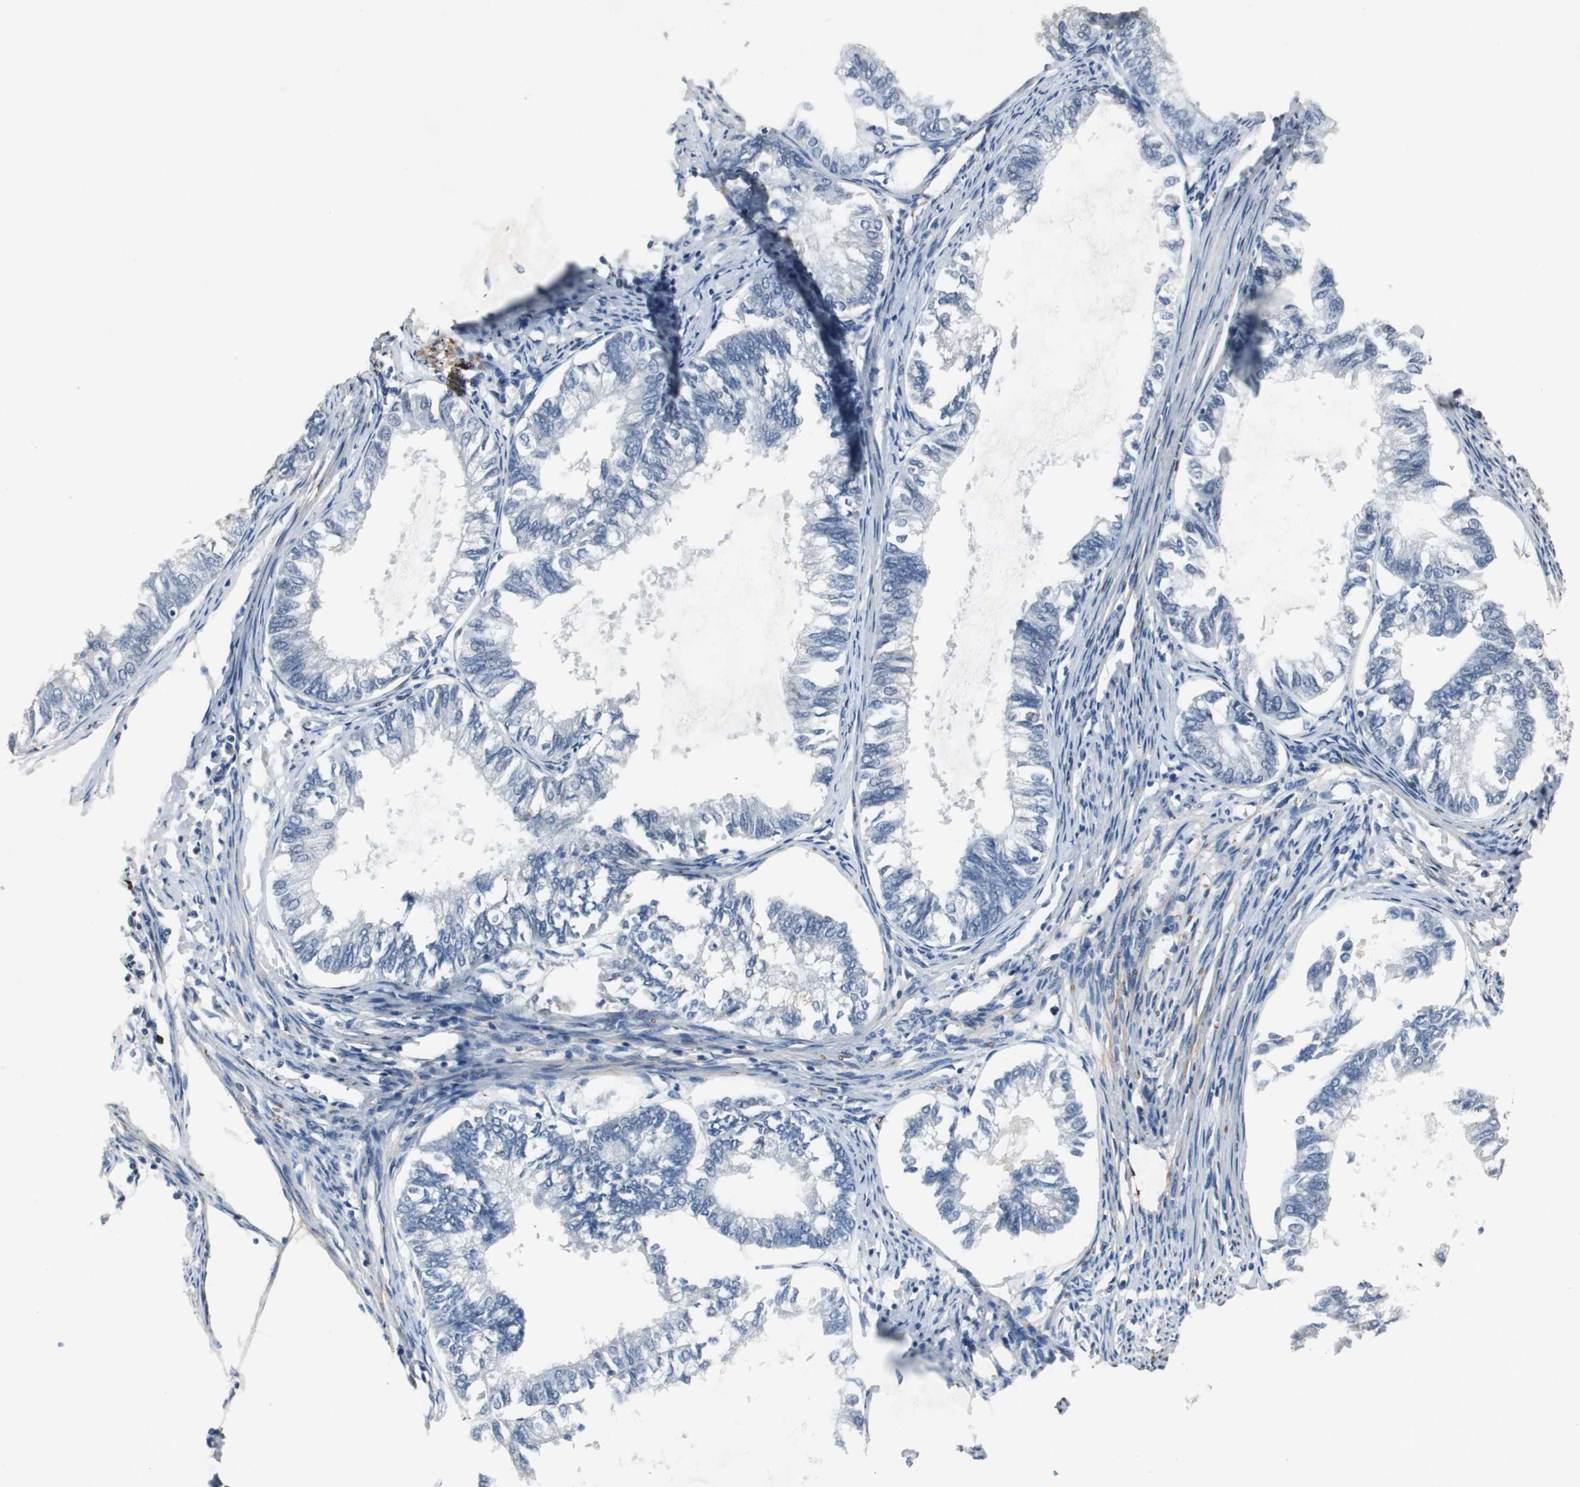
{"staining": {"intensity": "negative", "quantity": "none", "location": "none"}, "tissue": "endometrial cancer", "cell_type": "Tumor cells", "image_type": "cancer", "snomed": [{"axis": "morphology", "description": "Adenocarcinoma, NOS"}, {"axis": "topography", "description": "Endometrium"}], "caption": "Immunohistochemical staining of human adenocarcinoma (endometrial) exhibits no significant staining in tumor cells. (IHC, brightfield microscopy, high magnification).", "gene": "ADNP2", "patient": {"sex": "female", "age": 86}}